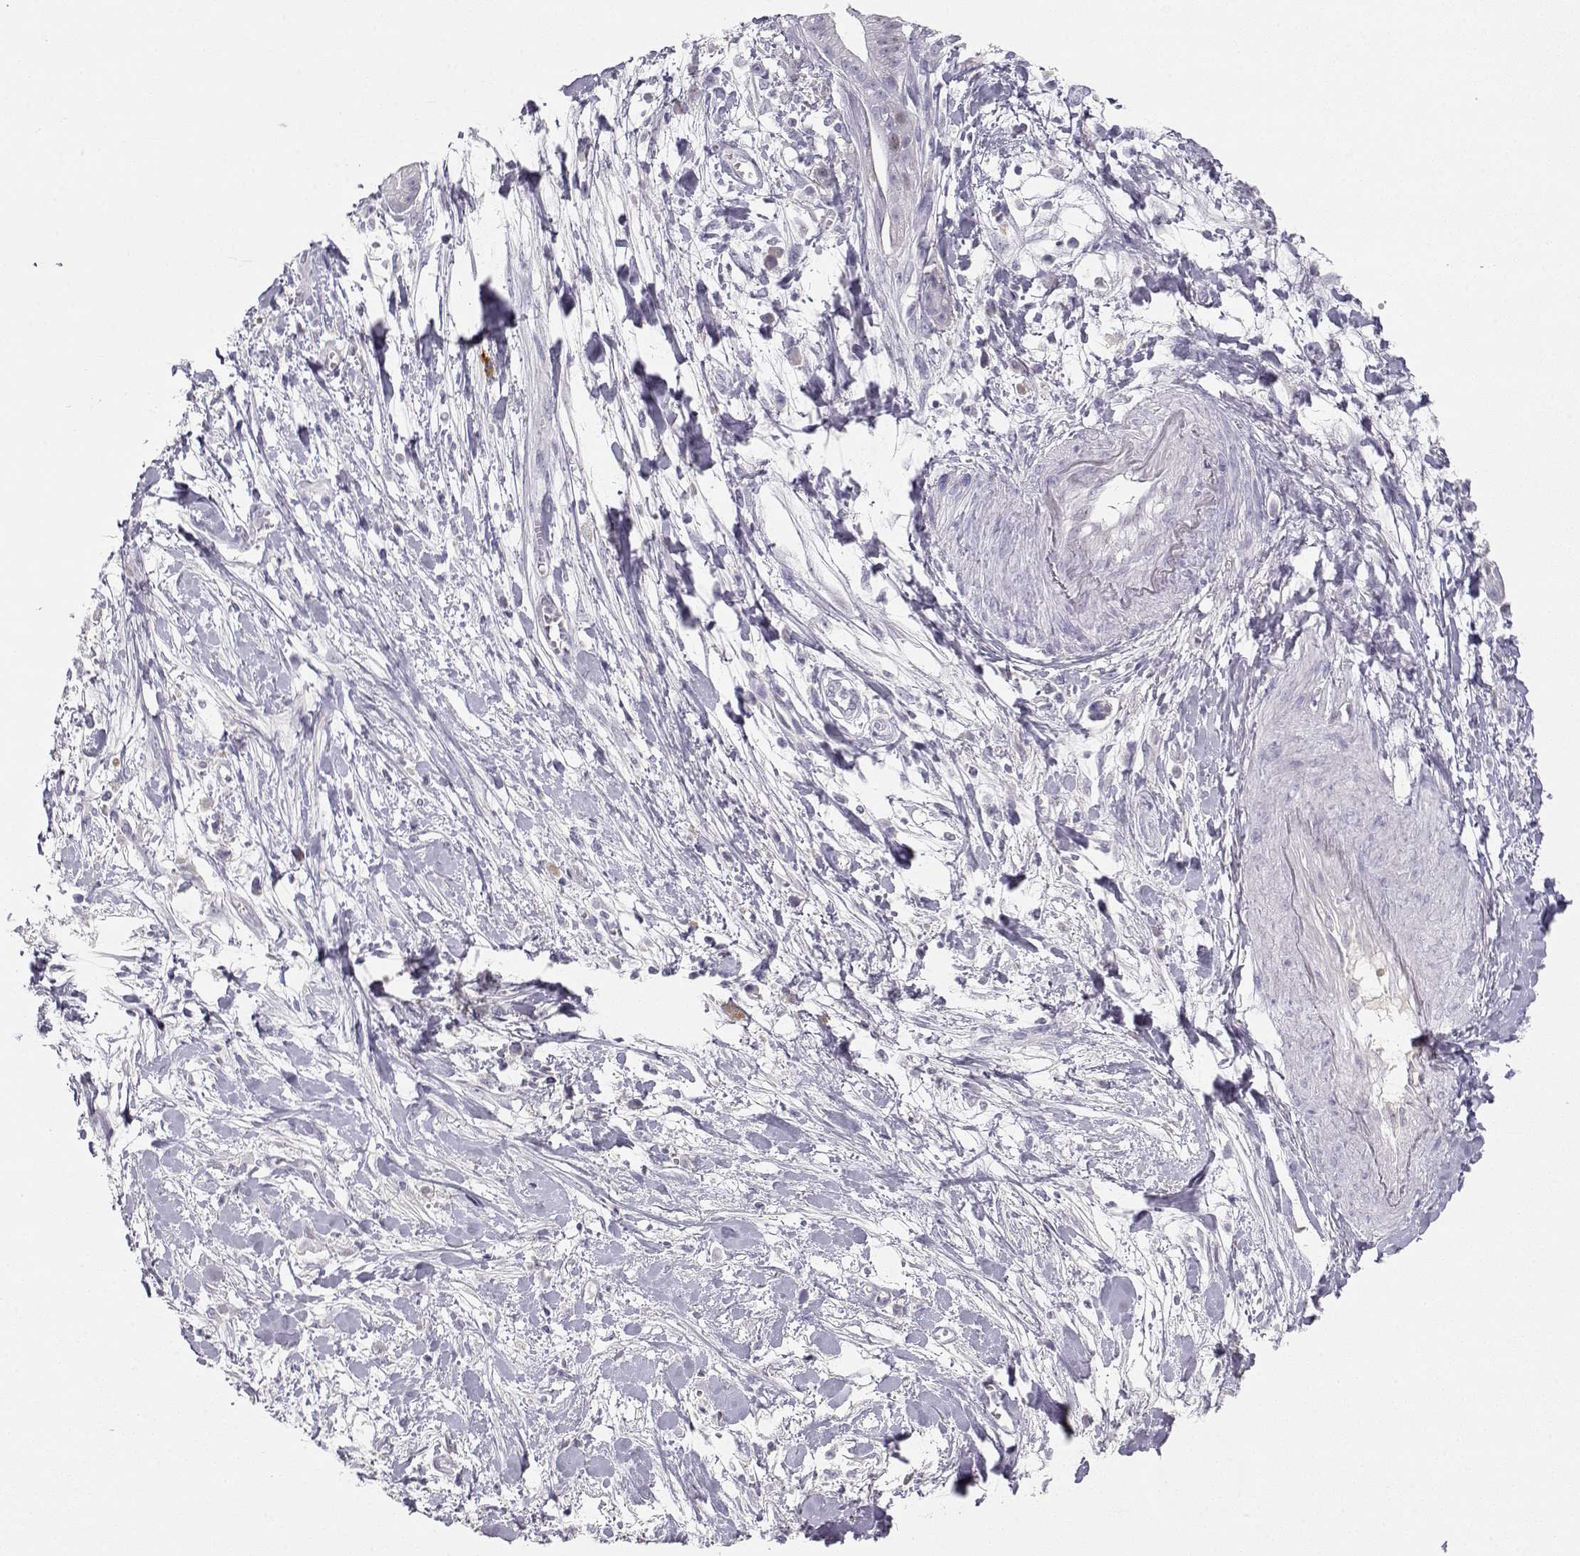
{"staining": {"intensity": "weak", "quantity": "<25%", "location": "cytoplasmic/membranous"}, "tissue": "pancreatic cancer", "cell_type": "Tumor cells", "image_type": "cancer", "snomed": [{"axis": "morphology", "description": "Normal tissue, NOS"}, {"axis": "morphology", "description": "Adenocarcinoma, NOS"}, {"axis": "topography", "description": "Lymph node"}, {"axis": "topography", "description": "Pancreas"}], "caption": "Immunohistochemical staining of human pancreatic cancer demonstrates no significant expression in tumor cells.", "gene": "OPN5", "patient": {"sex": "female", "age": 58}}